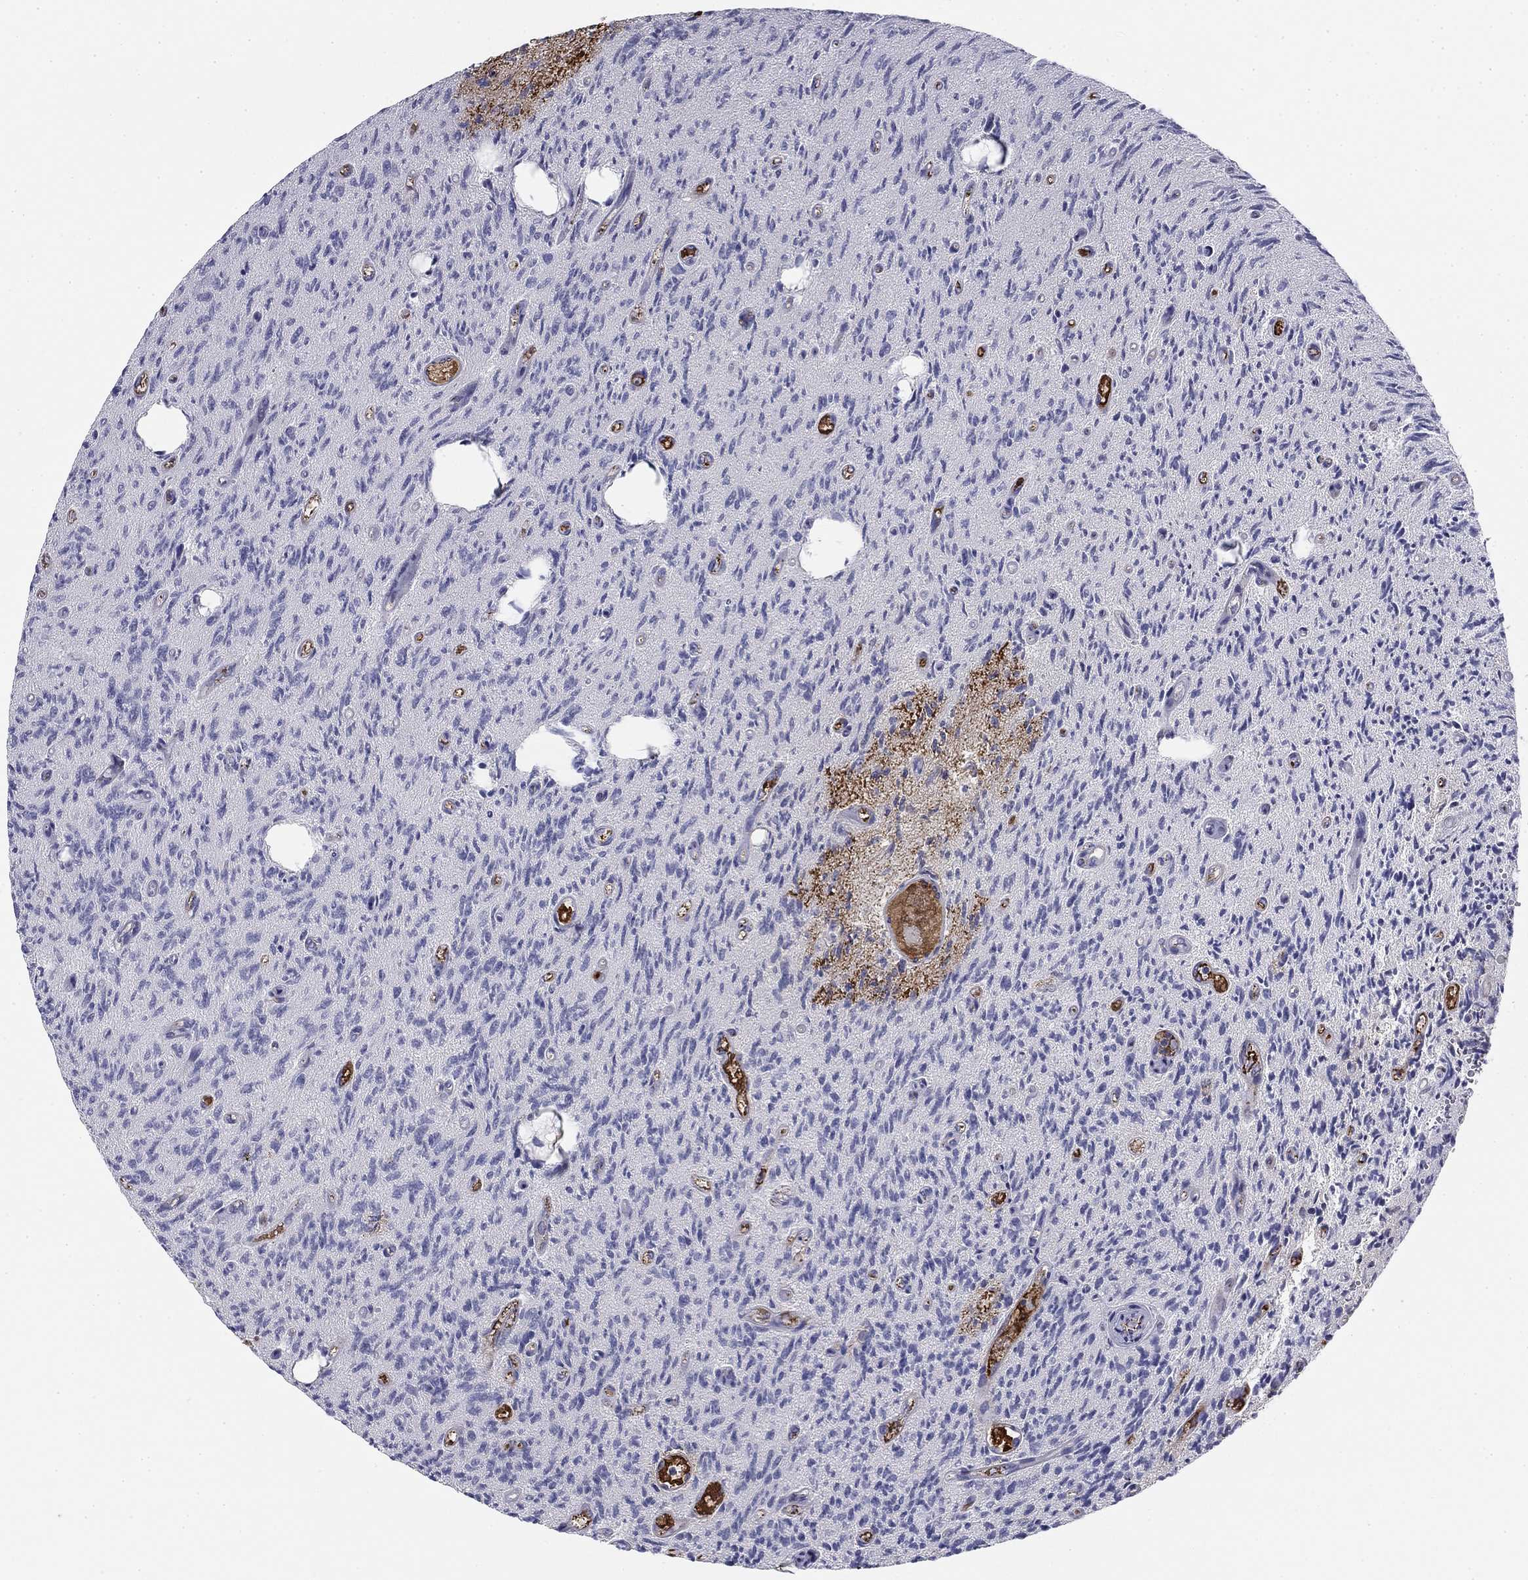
{"staining": {"intensity": "negative", "quantity": "none", "location": "none"}, "tissue": "glioma", "cell_type": "Tumor cells", "image_type": "cancer", "snomed": [{"axis": "morphology", "description": "Glioma, malignant, High grade"}, {"axis": "topography", "description": "Brain"}], "caption": "Human high-grade glioma (malignant) stained for a protein using immunohistochemistry (IHC) reveals no expression in tumor cells.", "gene": "CPLX4", "patient": {"sex": "male", "age": 64}}